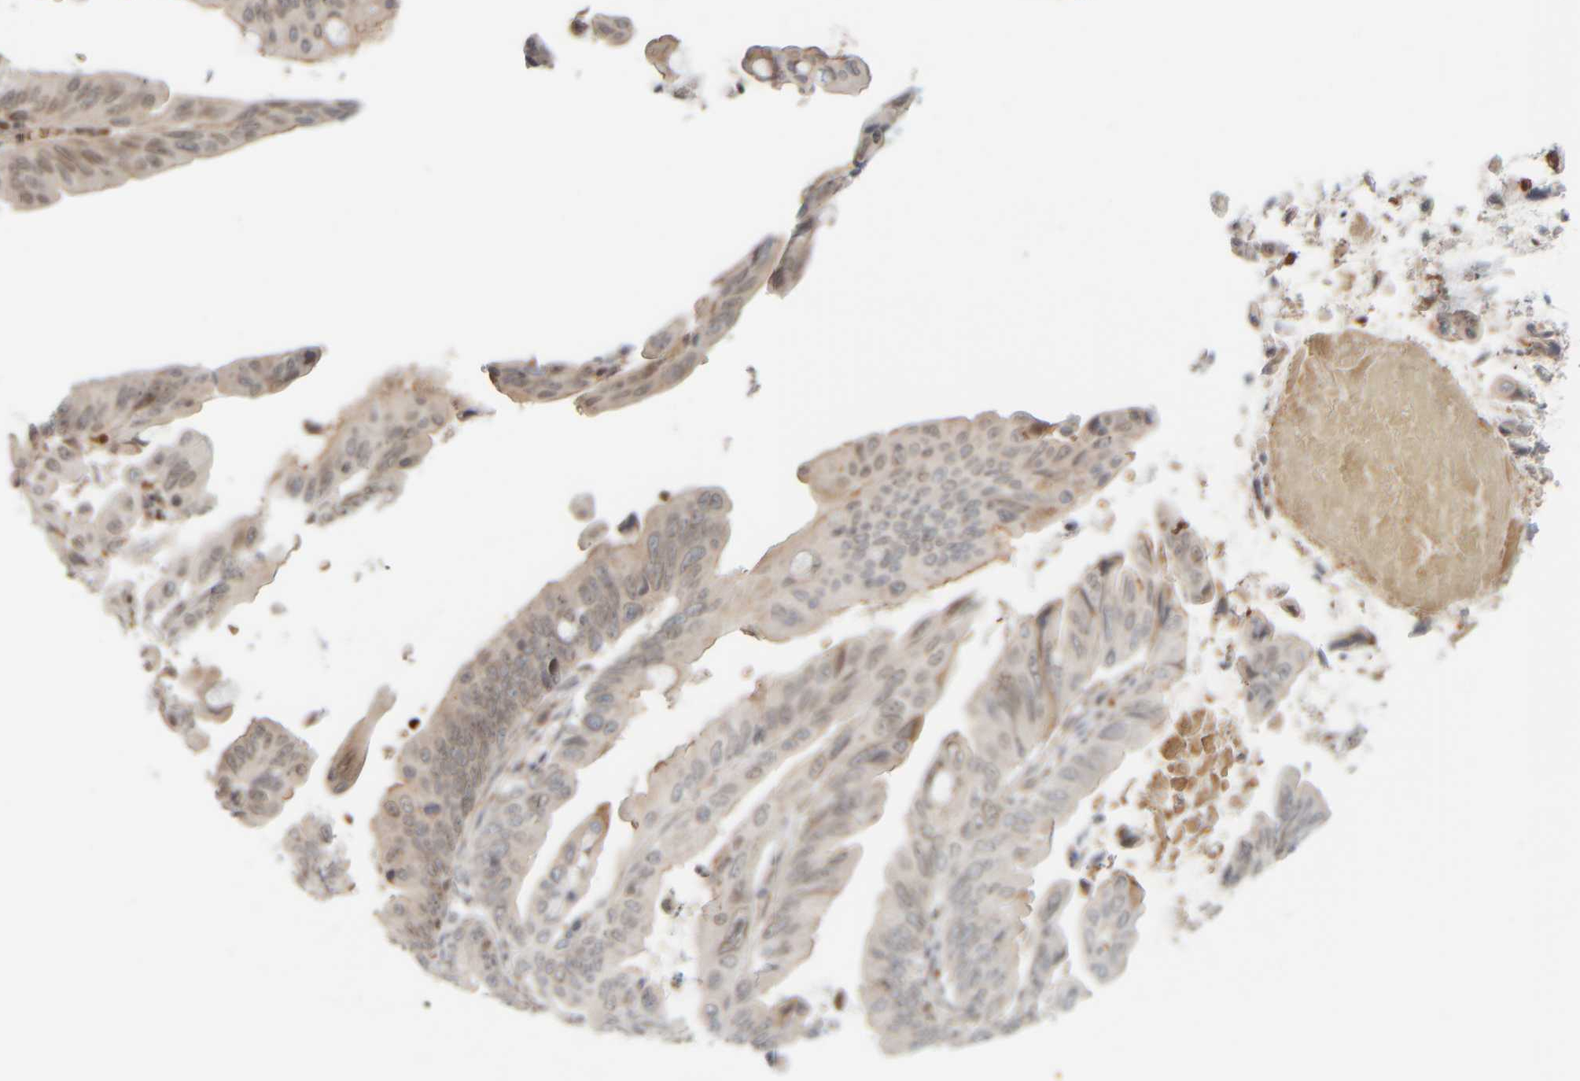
{"staining": {"intensity": "weak", "quantity": "25%-75%", "location": "cytoplasmic/membranous,nuclear"}, "tissue": "pancreatic cancer", "cell_type": "Tumor cells", "image_type": "cancer", "snomed": [{"axis": "morphology", "description": "Adenocarcinoma, NOS"}, {"axis": "topography", "description": "Pancreas"}], "caption": "A brown stain labels weak cytoplasmic/membranous and nuclear staining of a protein in human pancreatic cancer tumor cells. (DAB (3,3'-diaminobenzidine) IHC with brightfield microscopy, high magnification).", "gene": "PTGES3L-AARSD1", "patient": {"sex": "female", "age": 72}}